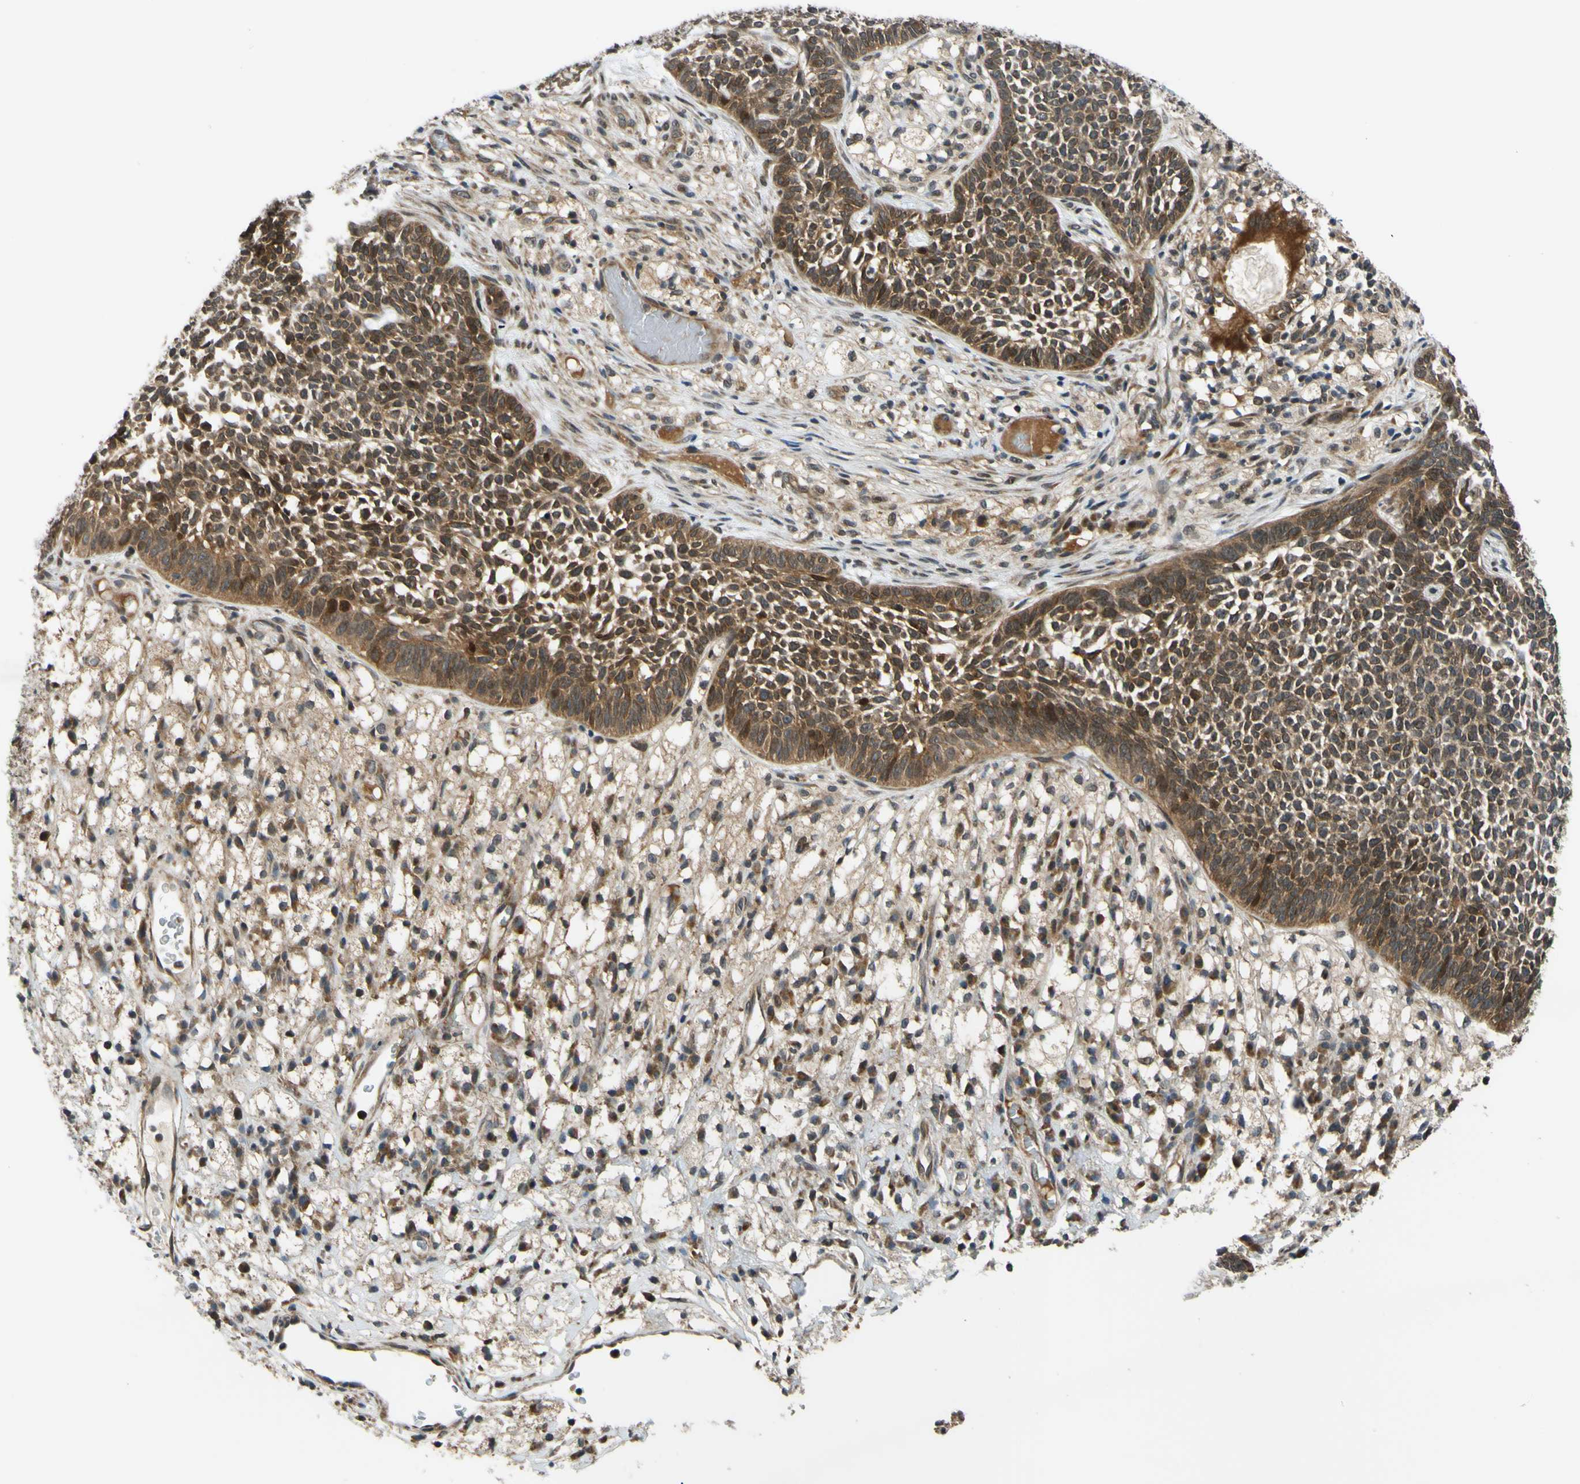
{"staining": {"intensity": "moderate", "quantity": ">75%", "location": "cytoplasmic/membranous,nuclear"}, "tissue": "skin cancer", "cell_type": "Tumor cells", "image_type": "cancer", "snomed": [{"axis": "morphology", "description": "Basal cell carcinoma"}, {"axis": "topography", "description": "Skin"}], "caption": "Immunohistochemistry (IHC) of skin basal cell carcinoma exhibits medium levels of moderate cytoplasmic/membranous and nuclear expression in about >75% of tumor cells.", "gene": "ABCC8", "patient": {"sex": "female", "age": 84}}